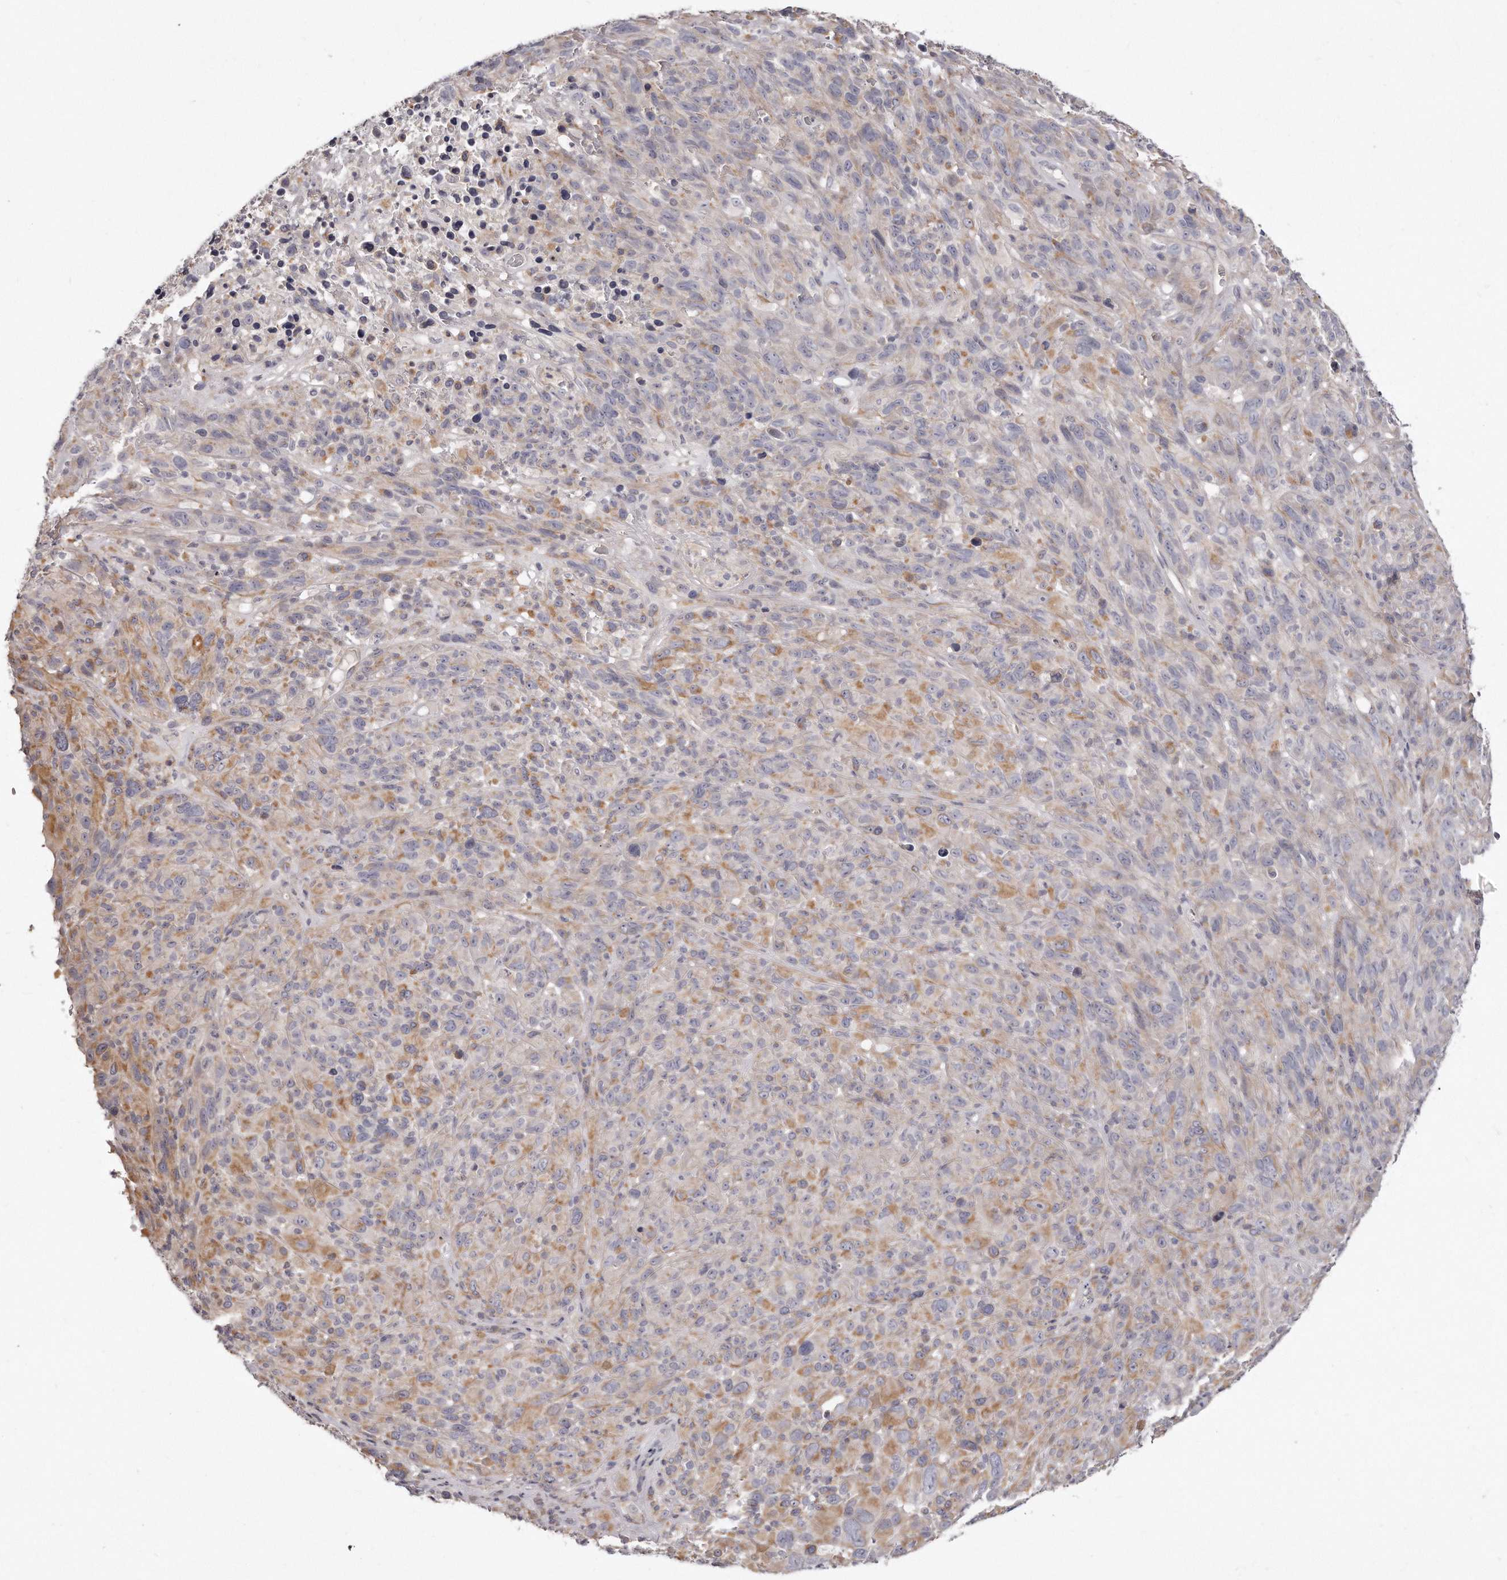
{"staining": {"intensity": "moderate", "quantity": "25%-75%", "location": "cytoplasmic/membranous"}, "tissue": "melanoma", "cell_type": "Tumor cells", "image_type": "cancer", "snomed": [{"axis": "morphology", "description": "Malignant melanoma, NOS"}, {"axis": "topography", "description": "Skin of head"}], "caption": "Protein analysis of malignant melanoma tissue reveals moderate cytoplasmic/membranous expression in approximately 25%-75% of tumor cells. (DAB (3,3'-diaminobenzidine) = brown stain, brightfield microscopy at high magnification).", "gene": "TTLL4", "patient": {"sex": "male", "age": 96}}